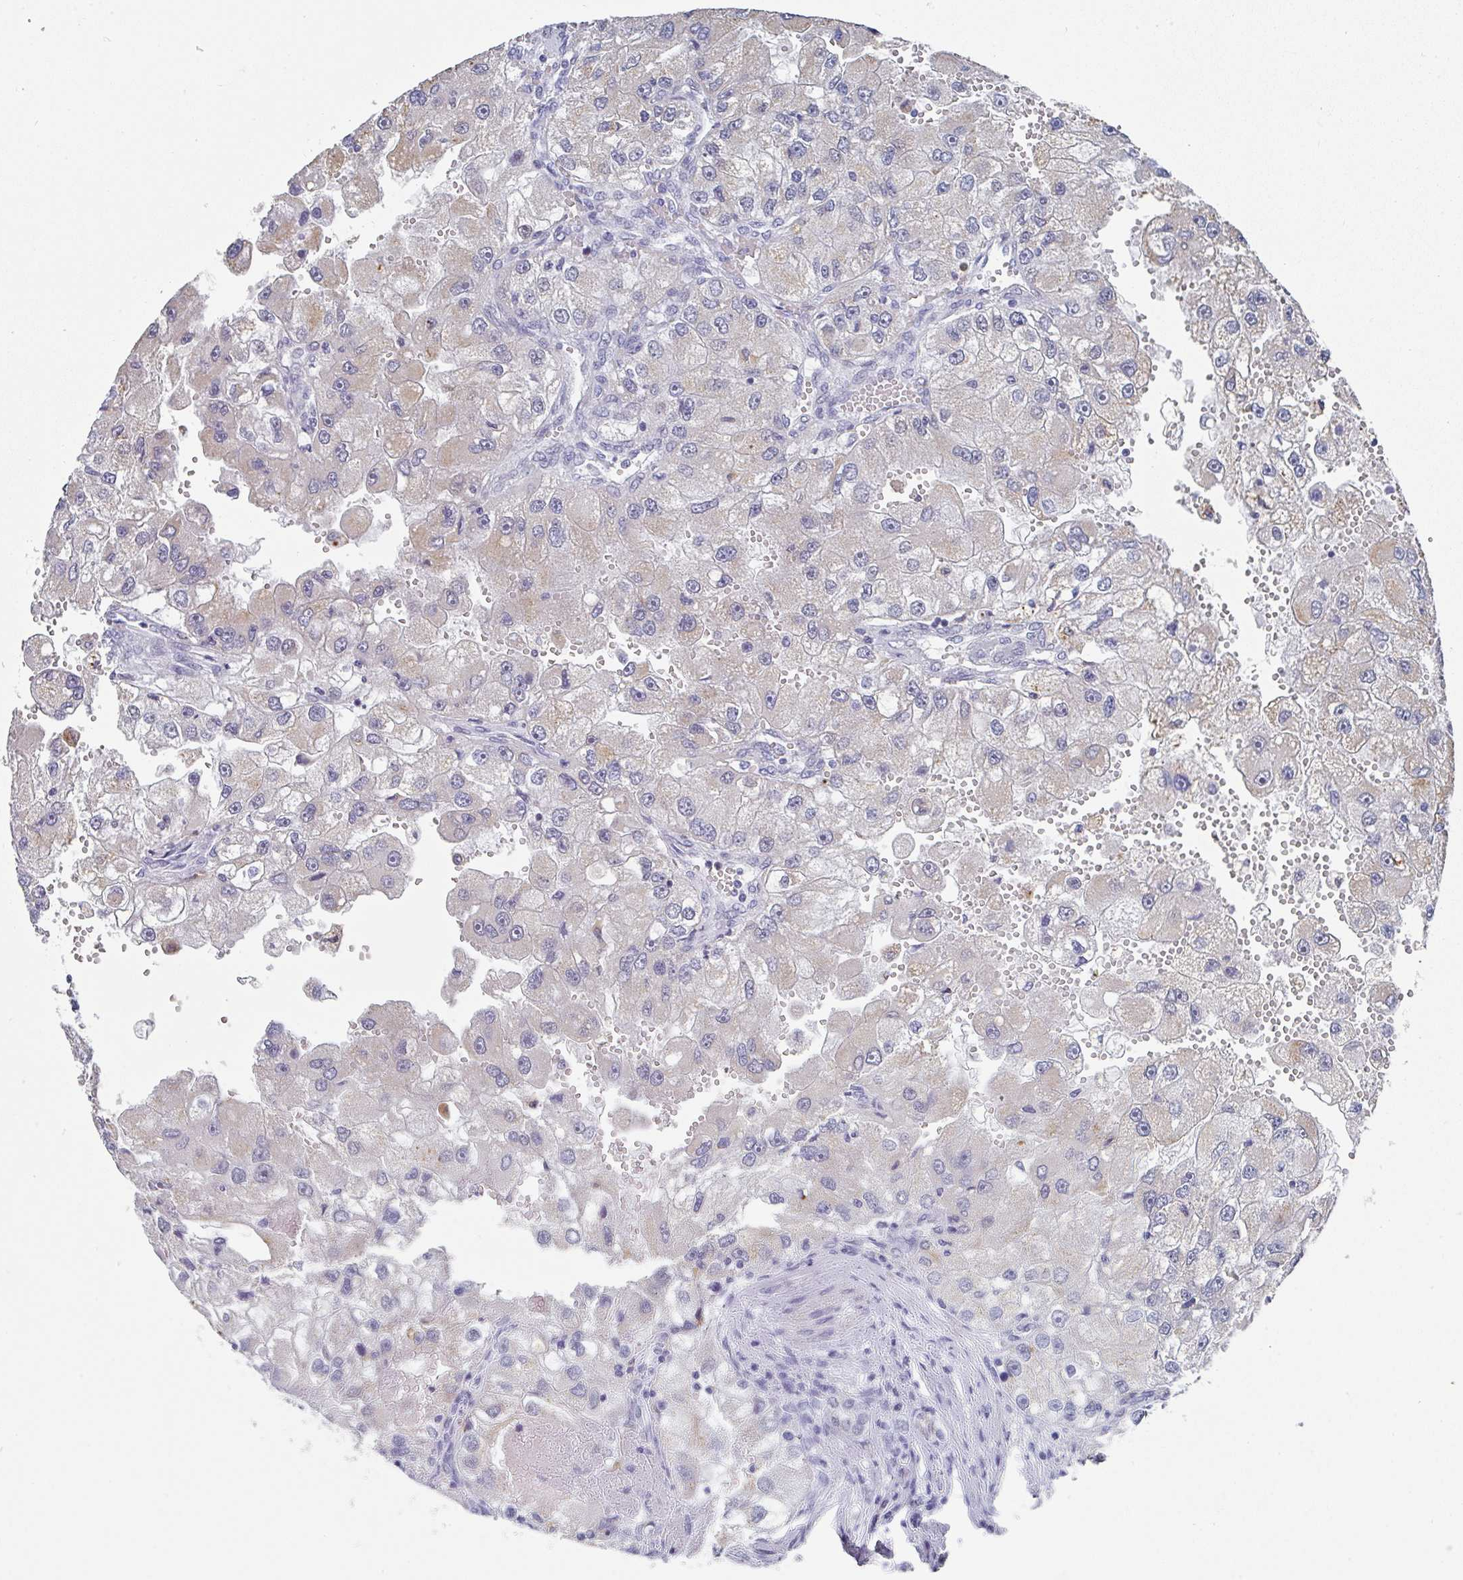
{"staining": {"intensity": "weak", "quantity": "<25%", "location": "cytoplasmic/membranous"}, "tissue": "renal cancer", "cell_type": "Tumor cells", "image_type": "cancer", "snomed": [{"axis": "morphology", "description": "Adenocarcinoma, NOS"}, {"axis": "topography", "description": "Kidney"}], "caption": "Tumor cells show no significant protein staining in renal adenocarcinoma.", "gene": "NCF1", "patient": {"sex": "male", "age": 63}}